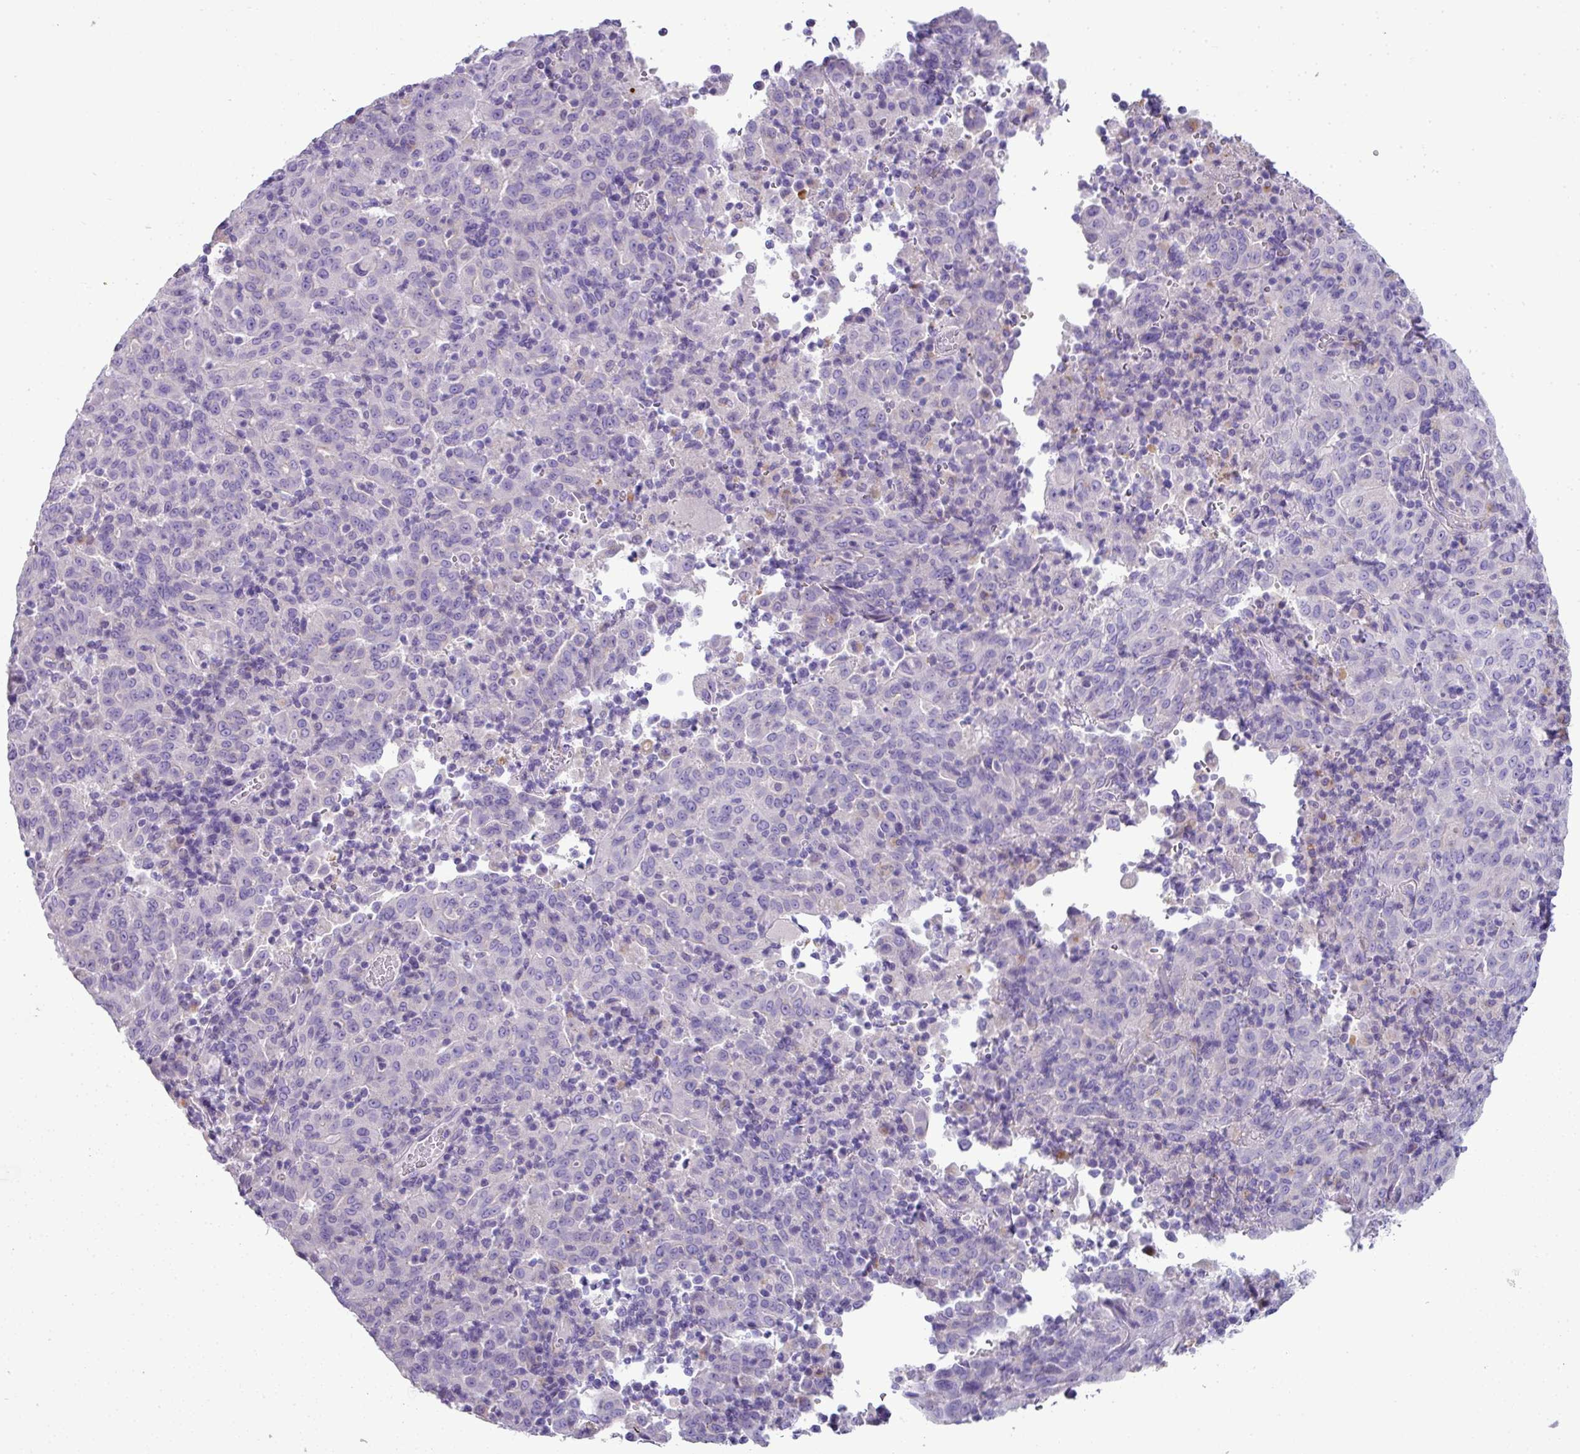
{"staining": {"intensity": "negative", "quantity": "none", "location": "none"}, "tissue": "pancreatic cancer", "cell_type": "Tumor cells", "image_type": "cancer", "snomed": [{"axis": "morphology", "description": "Adenocarcinoma, NOS"}, {"axis": "topography", "description": "Pancreas"}], "caption": "High magnification brightfield microscopy of pancreatic adenocarcinoma stained with DAB (brown) and counterstained with hematoxylin (blue): tumor cells show no significant positivity.", "gene": "ZNF568", "patient": {"sex": "male", "age": 63}}